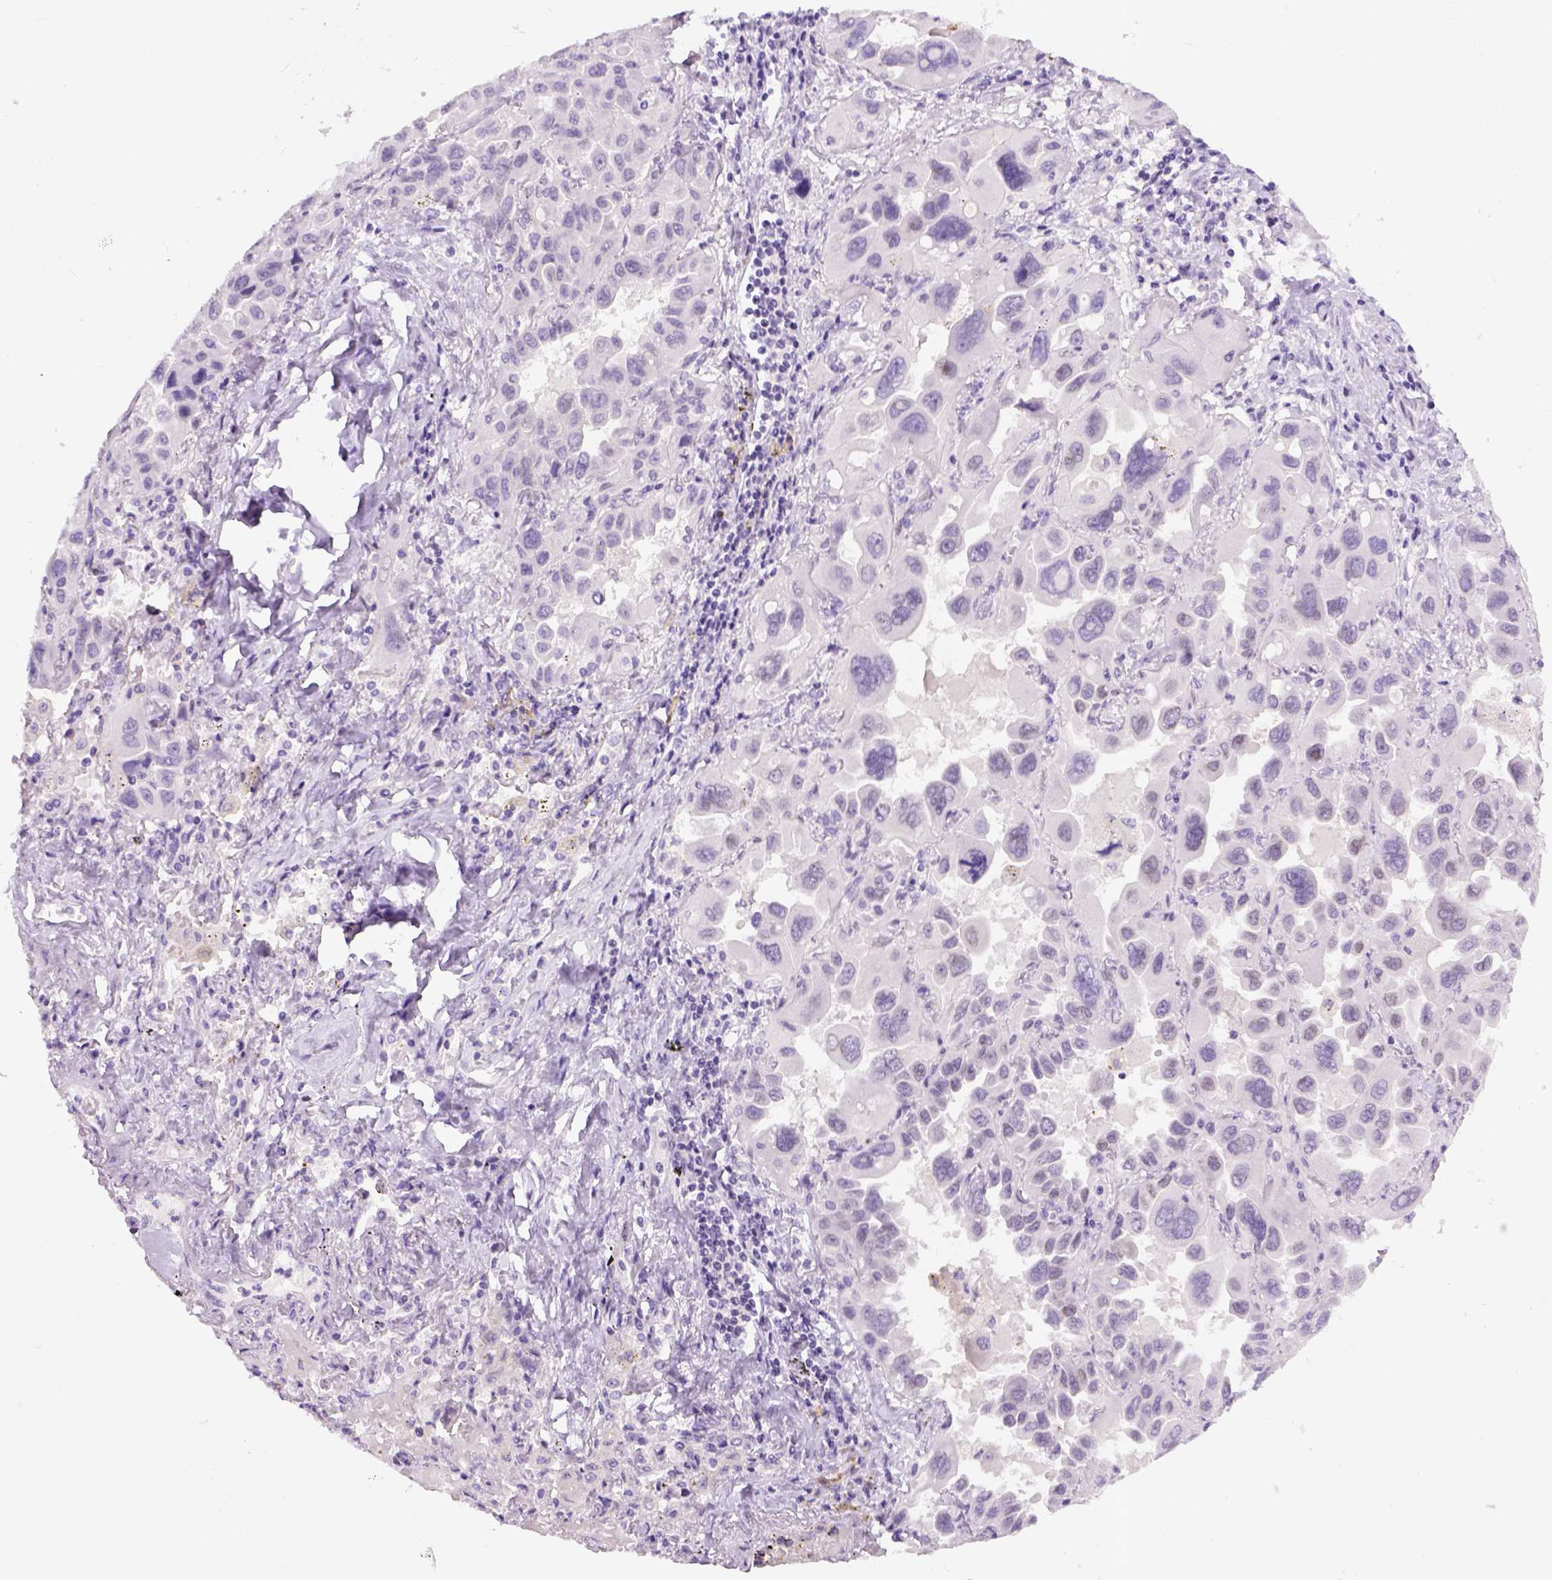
{"staining": {"intensity": "negative", "quantity": "none", "location": "none"}, "tissue": "lung cancer", "cell_type": "Tumor cells", "image_type": "cancer", "snomed": [{"axis": "morphology", "description": "Adenocarcinoma, NOS"}, {"axis": "topography", "description": "Lung"}], "caption": "Lung adenocarcinoma stained for a protein using IHC exhibits no staining tumor cells.", "gene": "FAM184B", "patient": {"sex": "male", "age": 64}}